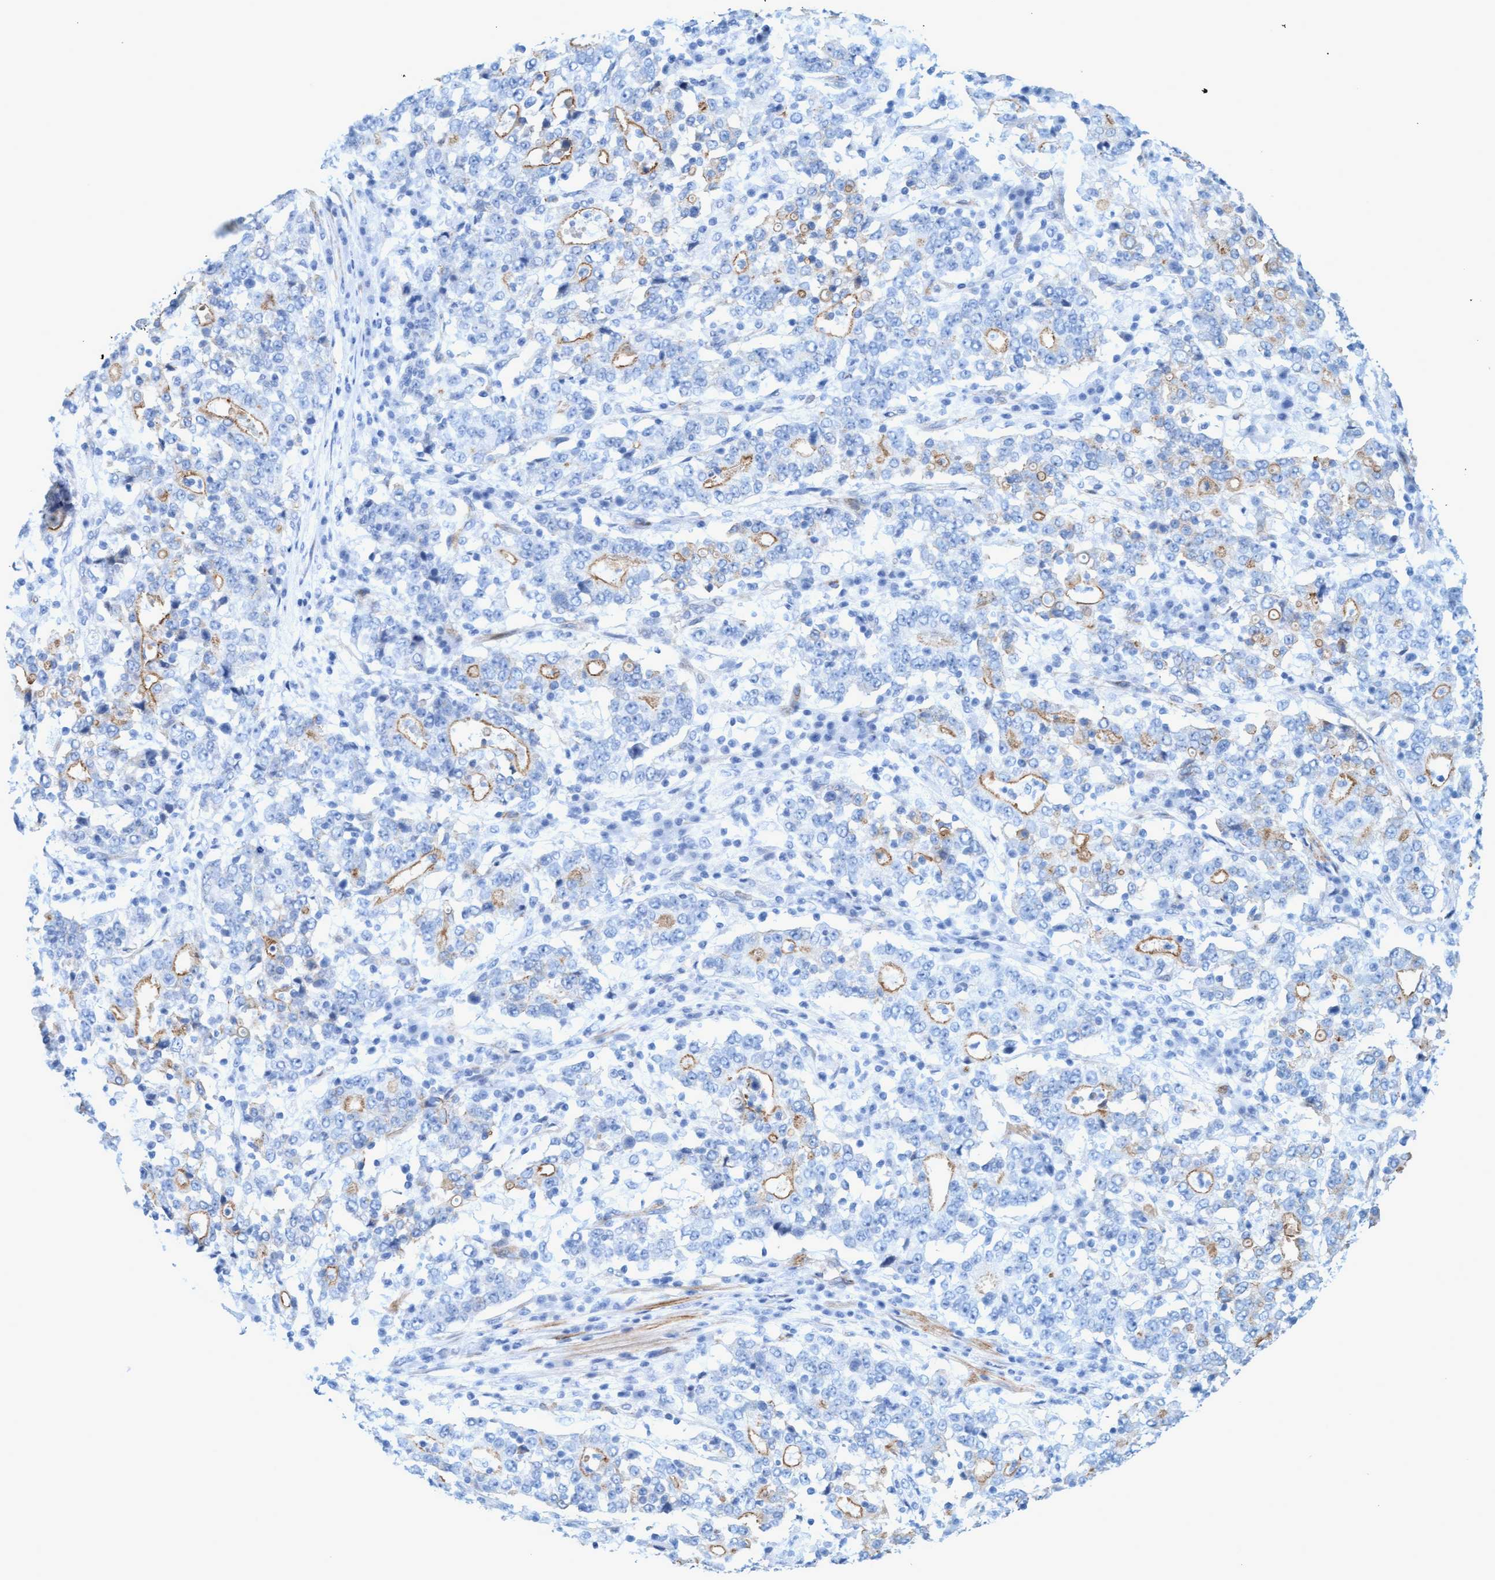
{"staining": {"intensity": "weak", "quantity": "<25%", "location": "cytoplasmic/membranous"}, "tissue": "stomach cancer", "cell_type": "Tumor cells", "image_type": "cancer", "snomed": [{"axis": "morphology", "description": "Adenocarcinoma, NOS"}, {"axis": "topography", "description": "Stomach"}], "caption": "A high-resolution photomicrograph shows immunohistochemistry staining of stomach adenocarcinoma, which exhibits no significant expression in tumor cells.", "gene": "MTFR1", "patient": {"sex": "male", "age": 59}}